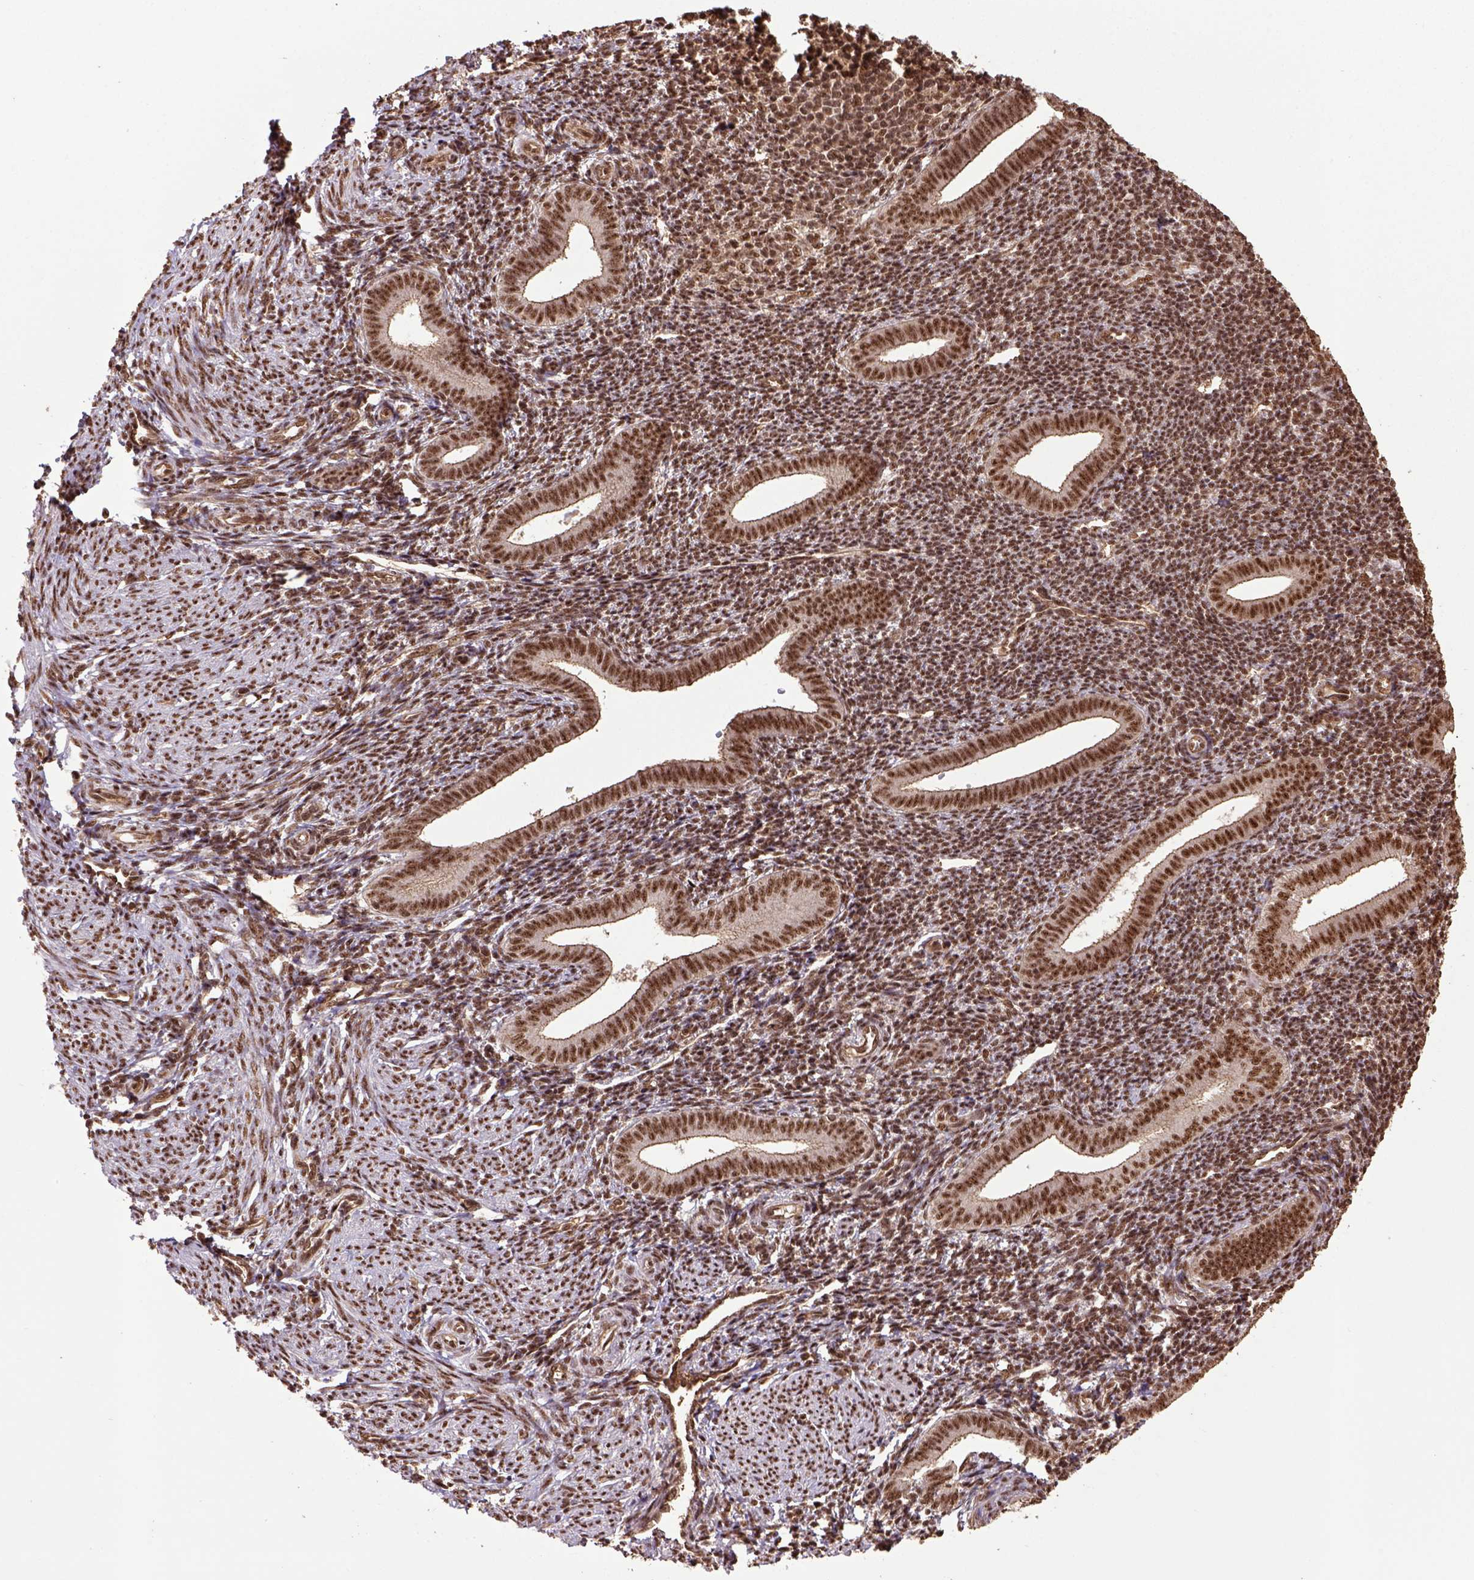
{"staining": {"intensity": "moderate", "quantity": "25%-75%", "location": "nuclear"}, "tissue": "endometrium", "cell_type": "Cells in endometrial stroma", "image_type": "normal", "snomed": [{"axis": "morphology", "description": "Normal tissue, NOS"}, {"axis": "topography", "description": "Endometrium"}], "caption": "Protein staining of normal endometrium exhibits moderate nuclear positivity in about 25%-75% of cells in endometrial stroma. The staining was performed using DAB (3,3'-diaminobenzidine), with brown indicating positive protein expression. Nuclei are stained blue with hematoxylin.", "gene": "PPIG", "patient": {"sex": "female", "age": 25}}